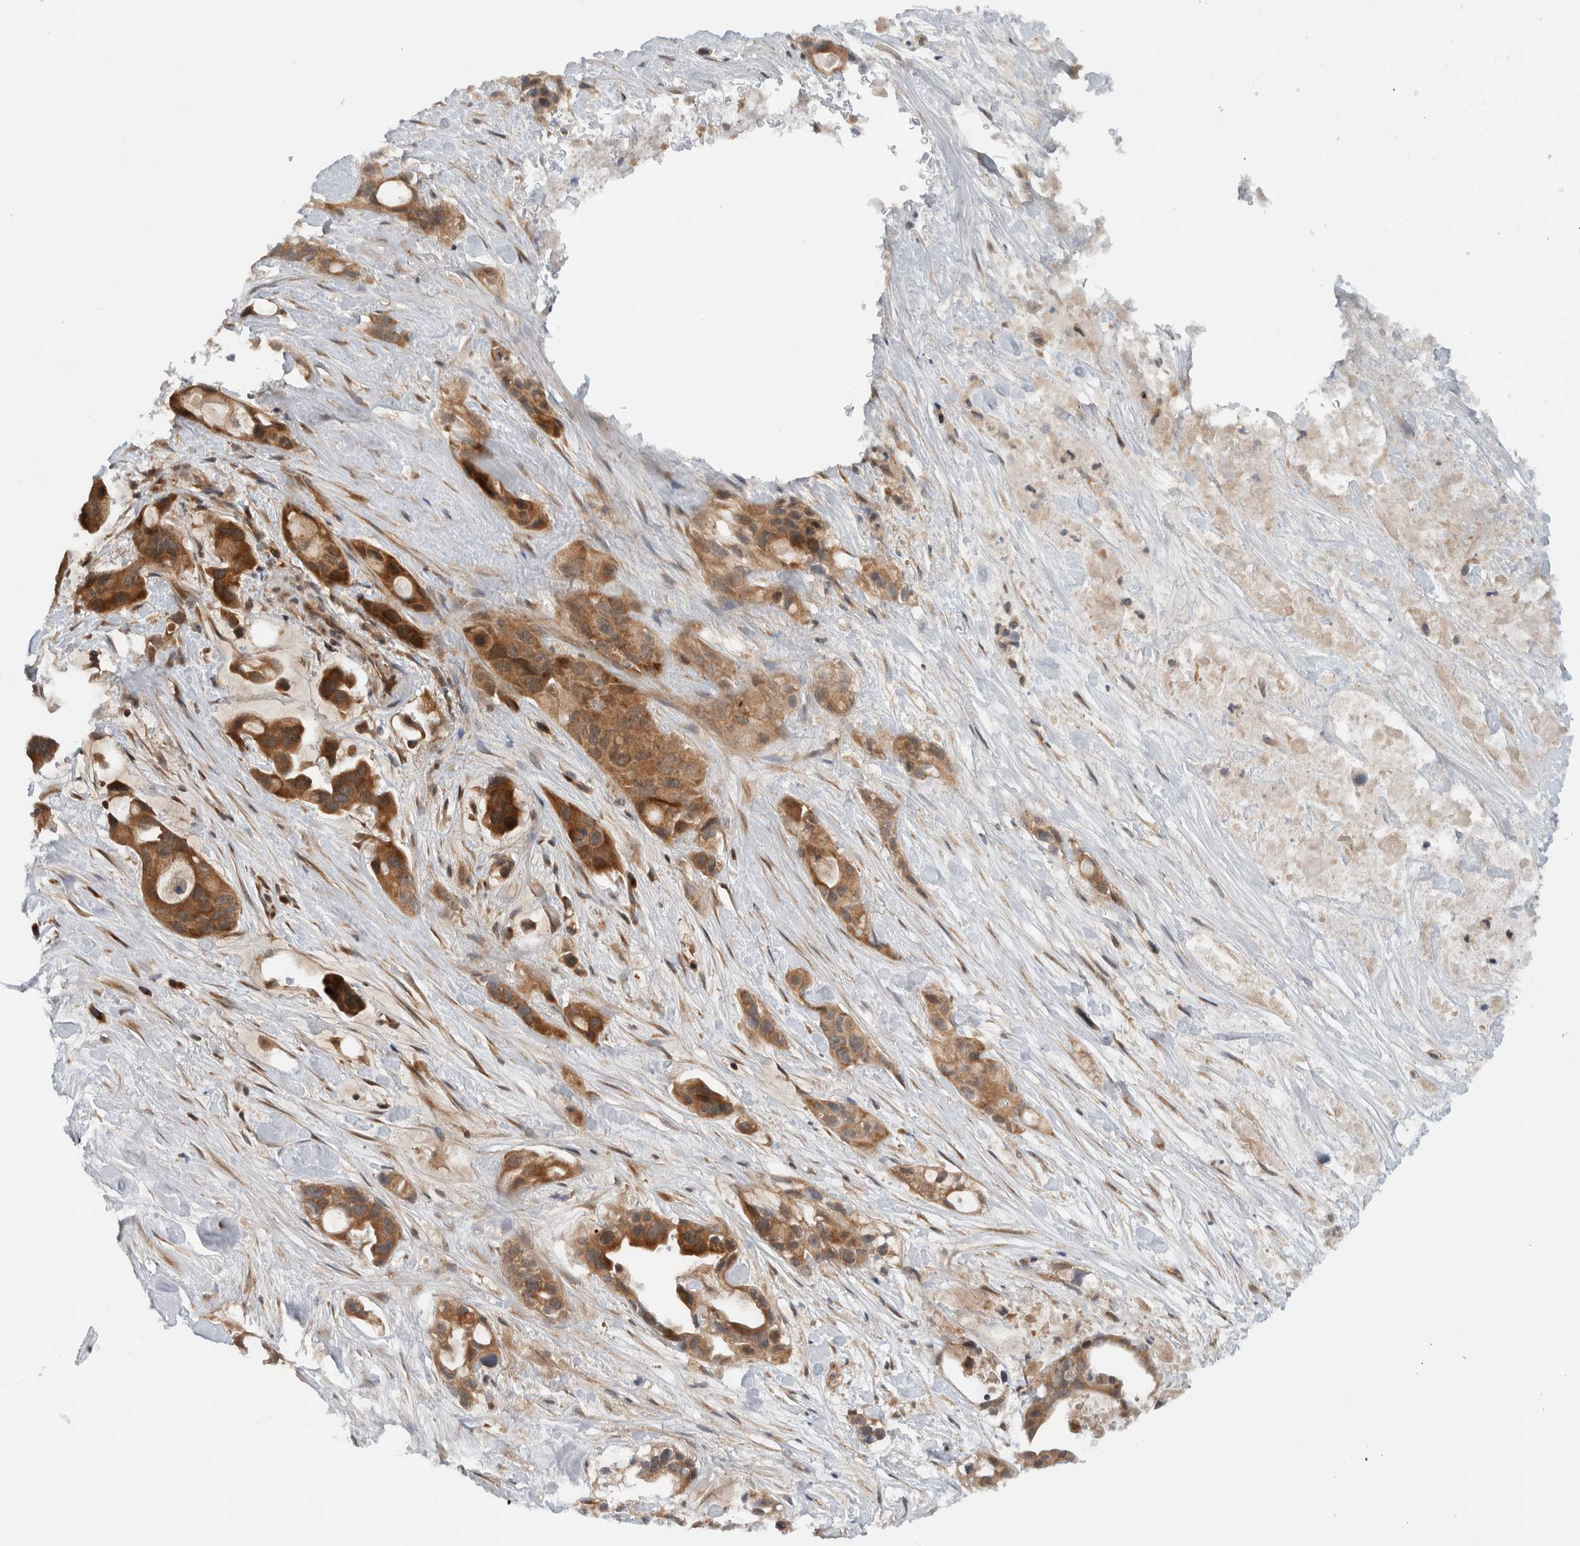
{"staining": {"intensity": "strong", "quantity": ">75%", "location": "cytoplasmic/membranous"}, "tissue": "pancreatic cancer", "cell_type": "Tumor cells", "image_type": "cancer", "snomed": [{"axis": "morphology", "description": "Adenocarcinoma, NOS"}, {"axis": "topography", "description": "Pancreas"}], "caption": "There is high levels of strong cytoplasmic/membranous staining in tumor cells of pancreatic cancer (adenocarcinoma), as demonstrated by immunohistochemical staining (brown color).", "gene": "KLHL6", "patient": {"sex": "male", "age": 53}}